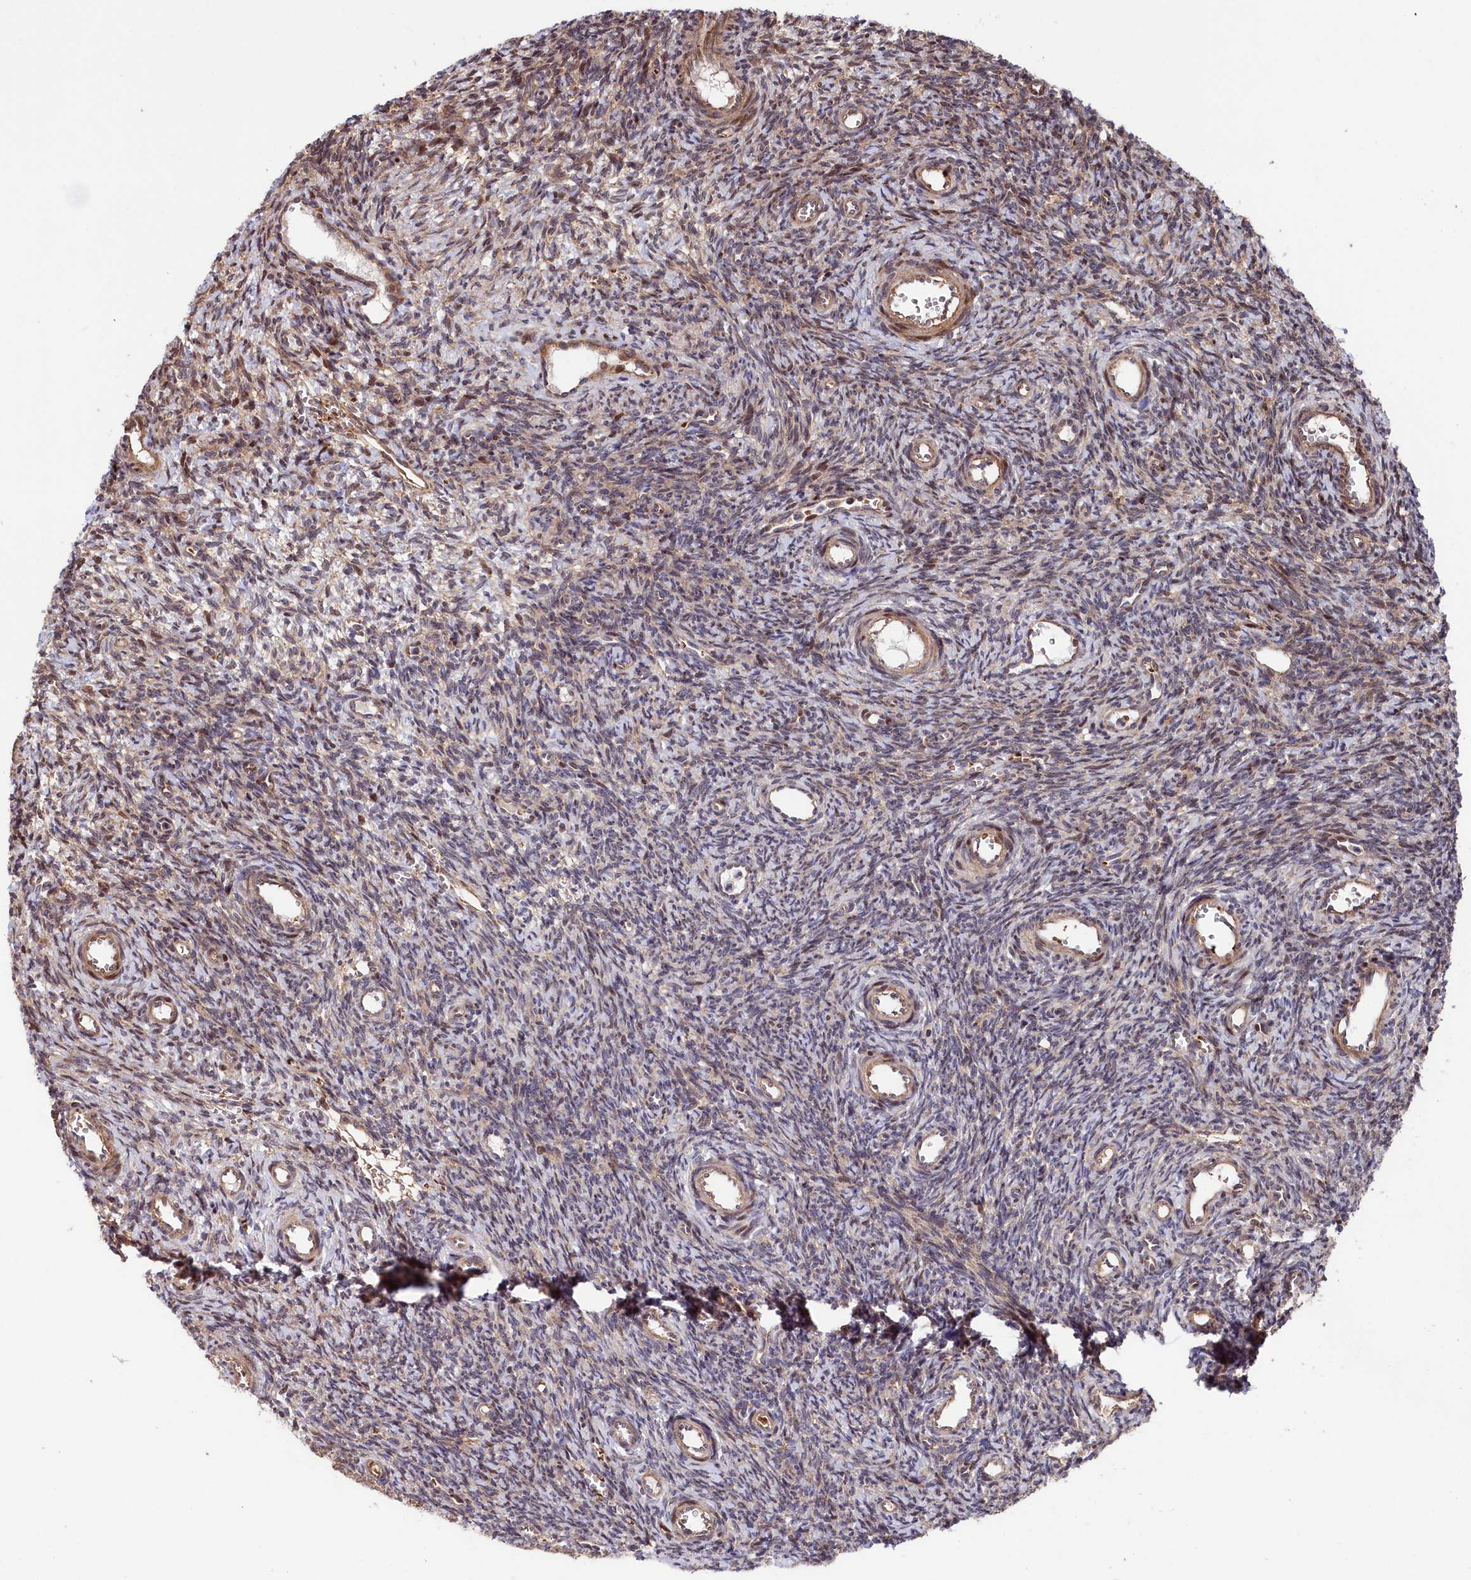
{"staining": {"intensity": "weak", "quantity": "25%-75%", "location": "cytoplasmic/membranous"}, "tissue": "ovary", "cell_type": "Ovarian stroma cells", "image_type": "normal", "snomed": [{"axis": "morphology", "description": "Normal tissue, NOS"}, {"axis": "topography", "description": "Ovary"}], "caption": "Human ovary stained for a protein (brown) reveals weak cytoplasmic/membranous positive staining in approximately 25%-75% of ovarian stroma cells.", "gene": "TNKS1BP1", "patient": {"sex": "female", "age": 39}}